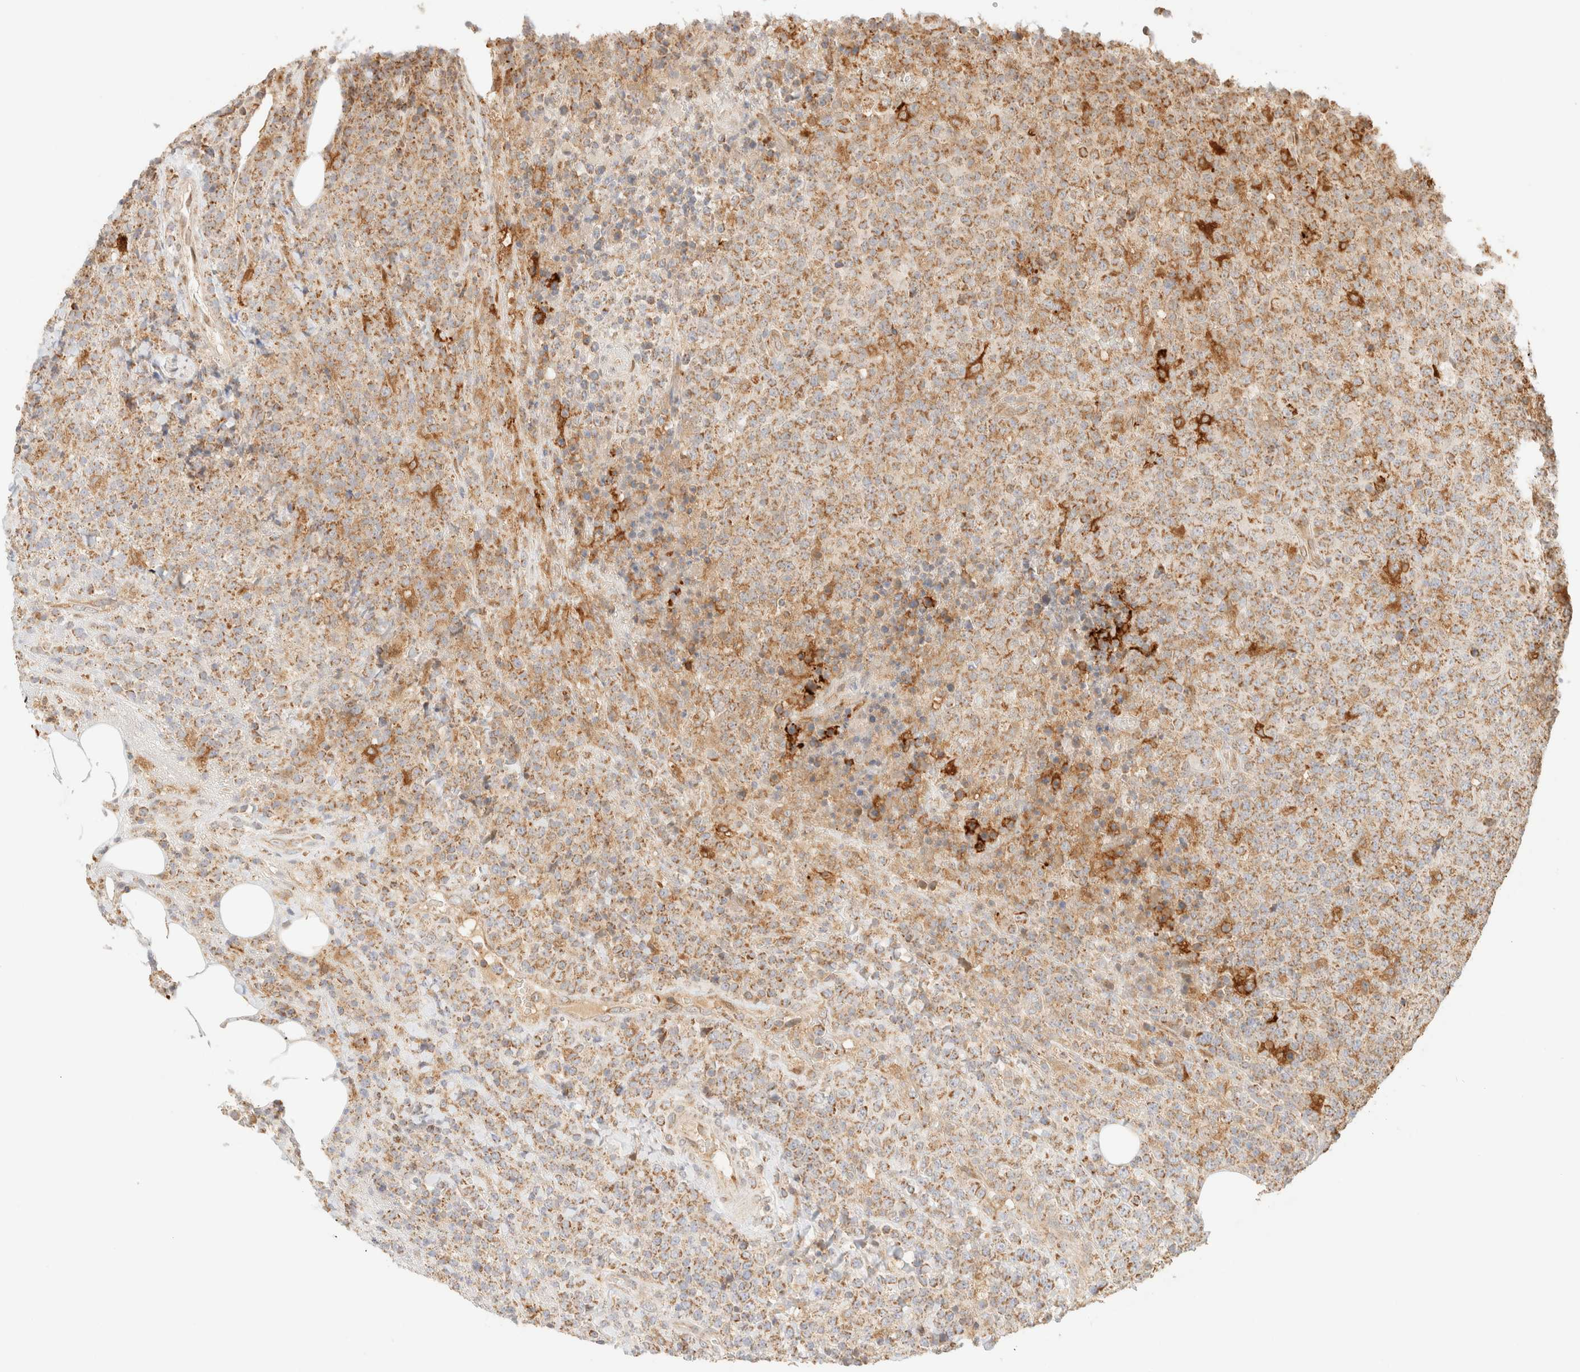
{"staining": {"intensity": "moderate", "quantity": "25%-75%", "location": "cytoplasmic/membranous"}, "tissue": "lymphoma", "cell_type": "Tumor cells", "image_type": "cancer", "snomed": [{"axis": "morphology", "description": "Malignant lymphoma, non-Hodgkin's type, High grade"}, {"axis": "topography", "description": "Lymph node"}], "caption": "Malignant lymphoma, non-Hodgkin's type (high-grade) stained with a brown dye demonstrates moderate cytoplasmic/membranous positive expression in approximately 25%-75% of tumor cells.", "gene": "TACO1", "patient": {"sex": "male", "age": 13}}